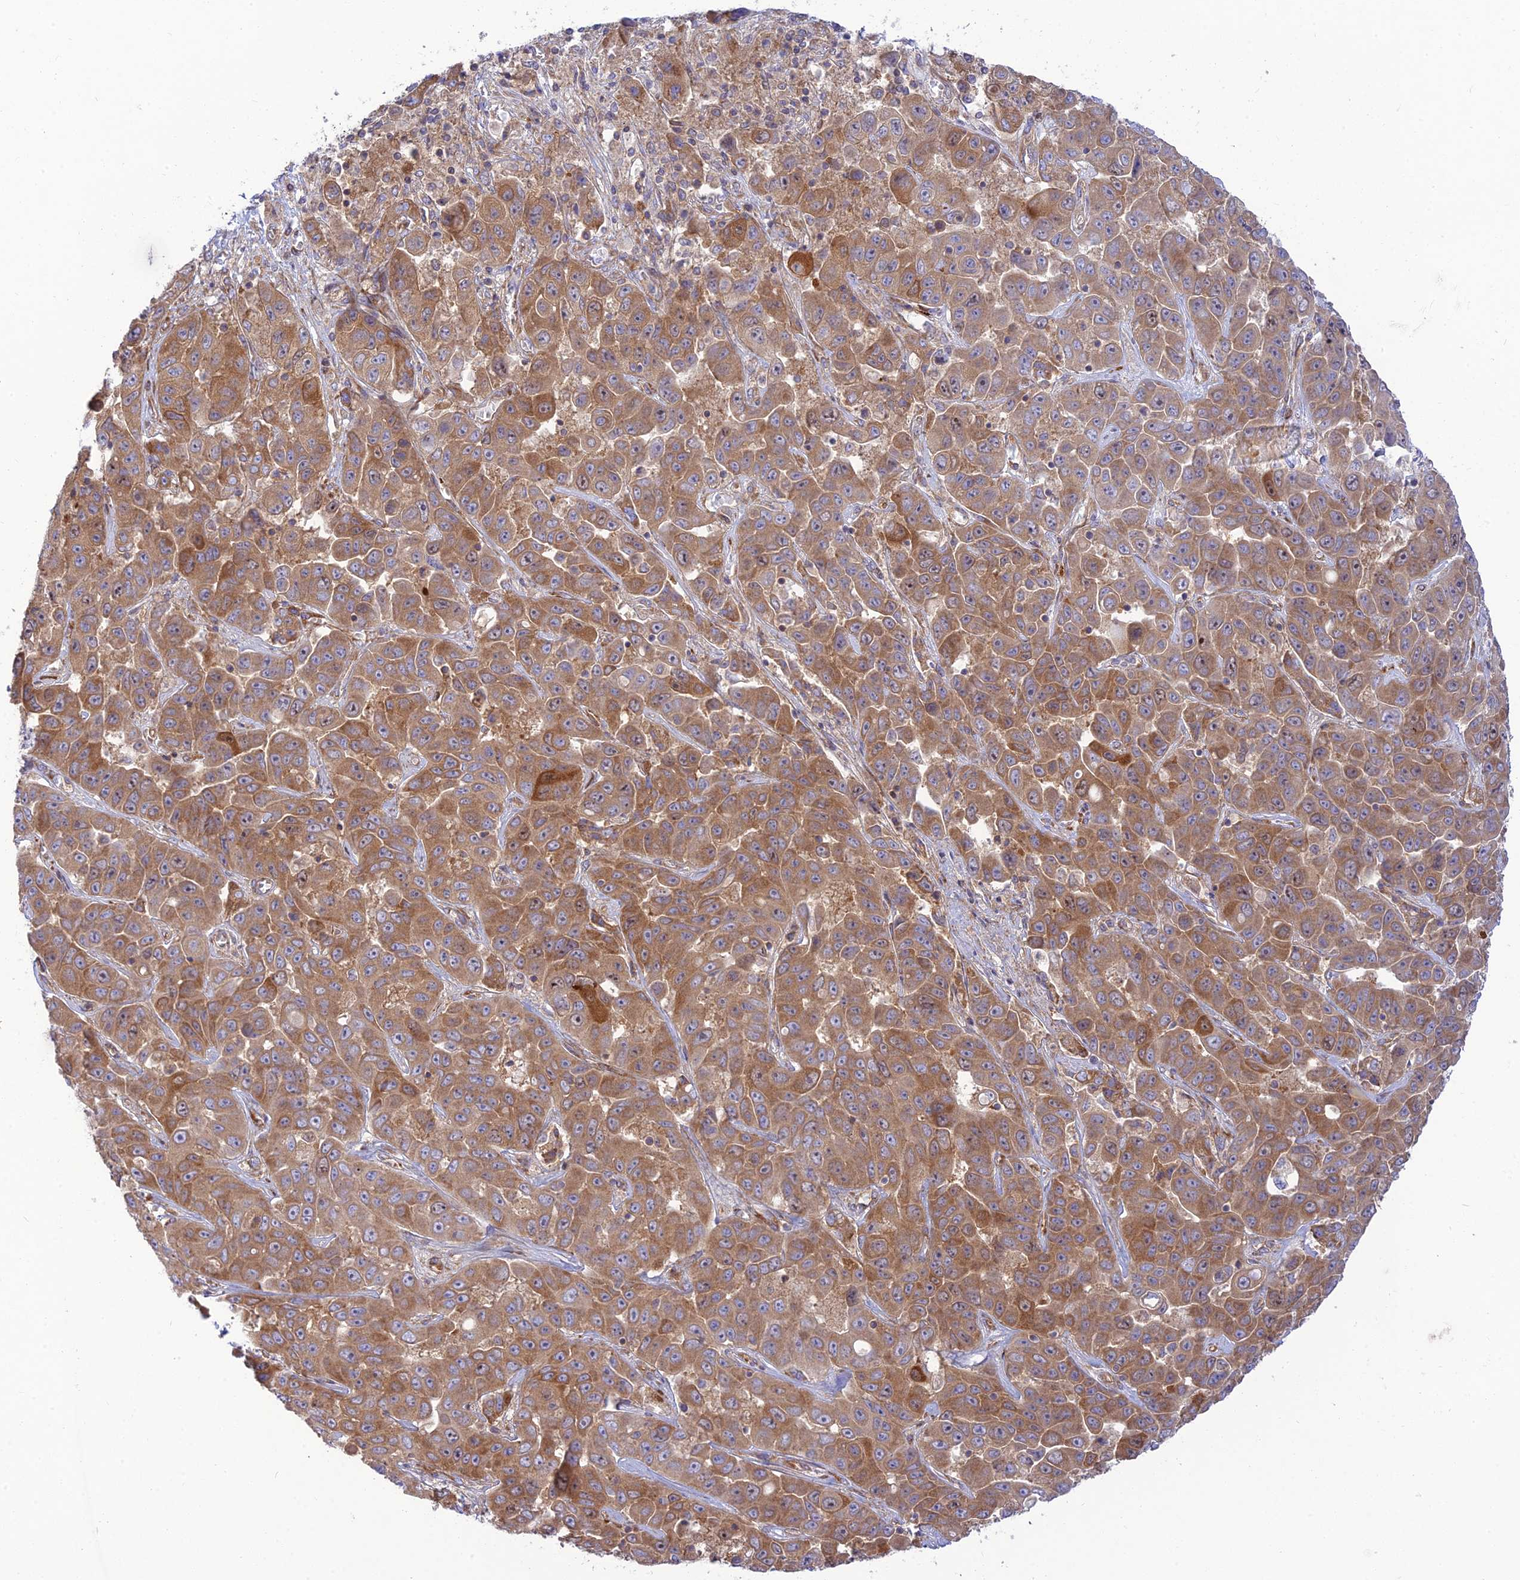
{"staining": {"intensity": "moderate", "quantity": ">75%", "location": "cytoplasmic/membranous"}, "tissue": "liver cancer", "cell_type": "Tumor cells", "image_type": "cancer", "snomed": [{"axis": "morphology", "description": "Cholangiocarcinoma"}, {"axis": "topography", "description": "Liver"}], "caption": "DAB immunohistochemical staining of liver cancer shows moderate cytoplasmic/membranous protein staining in about >75% of tumor cells.", "gene": "PIMREG", "patient": {"sex": "female", "age": 52}}